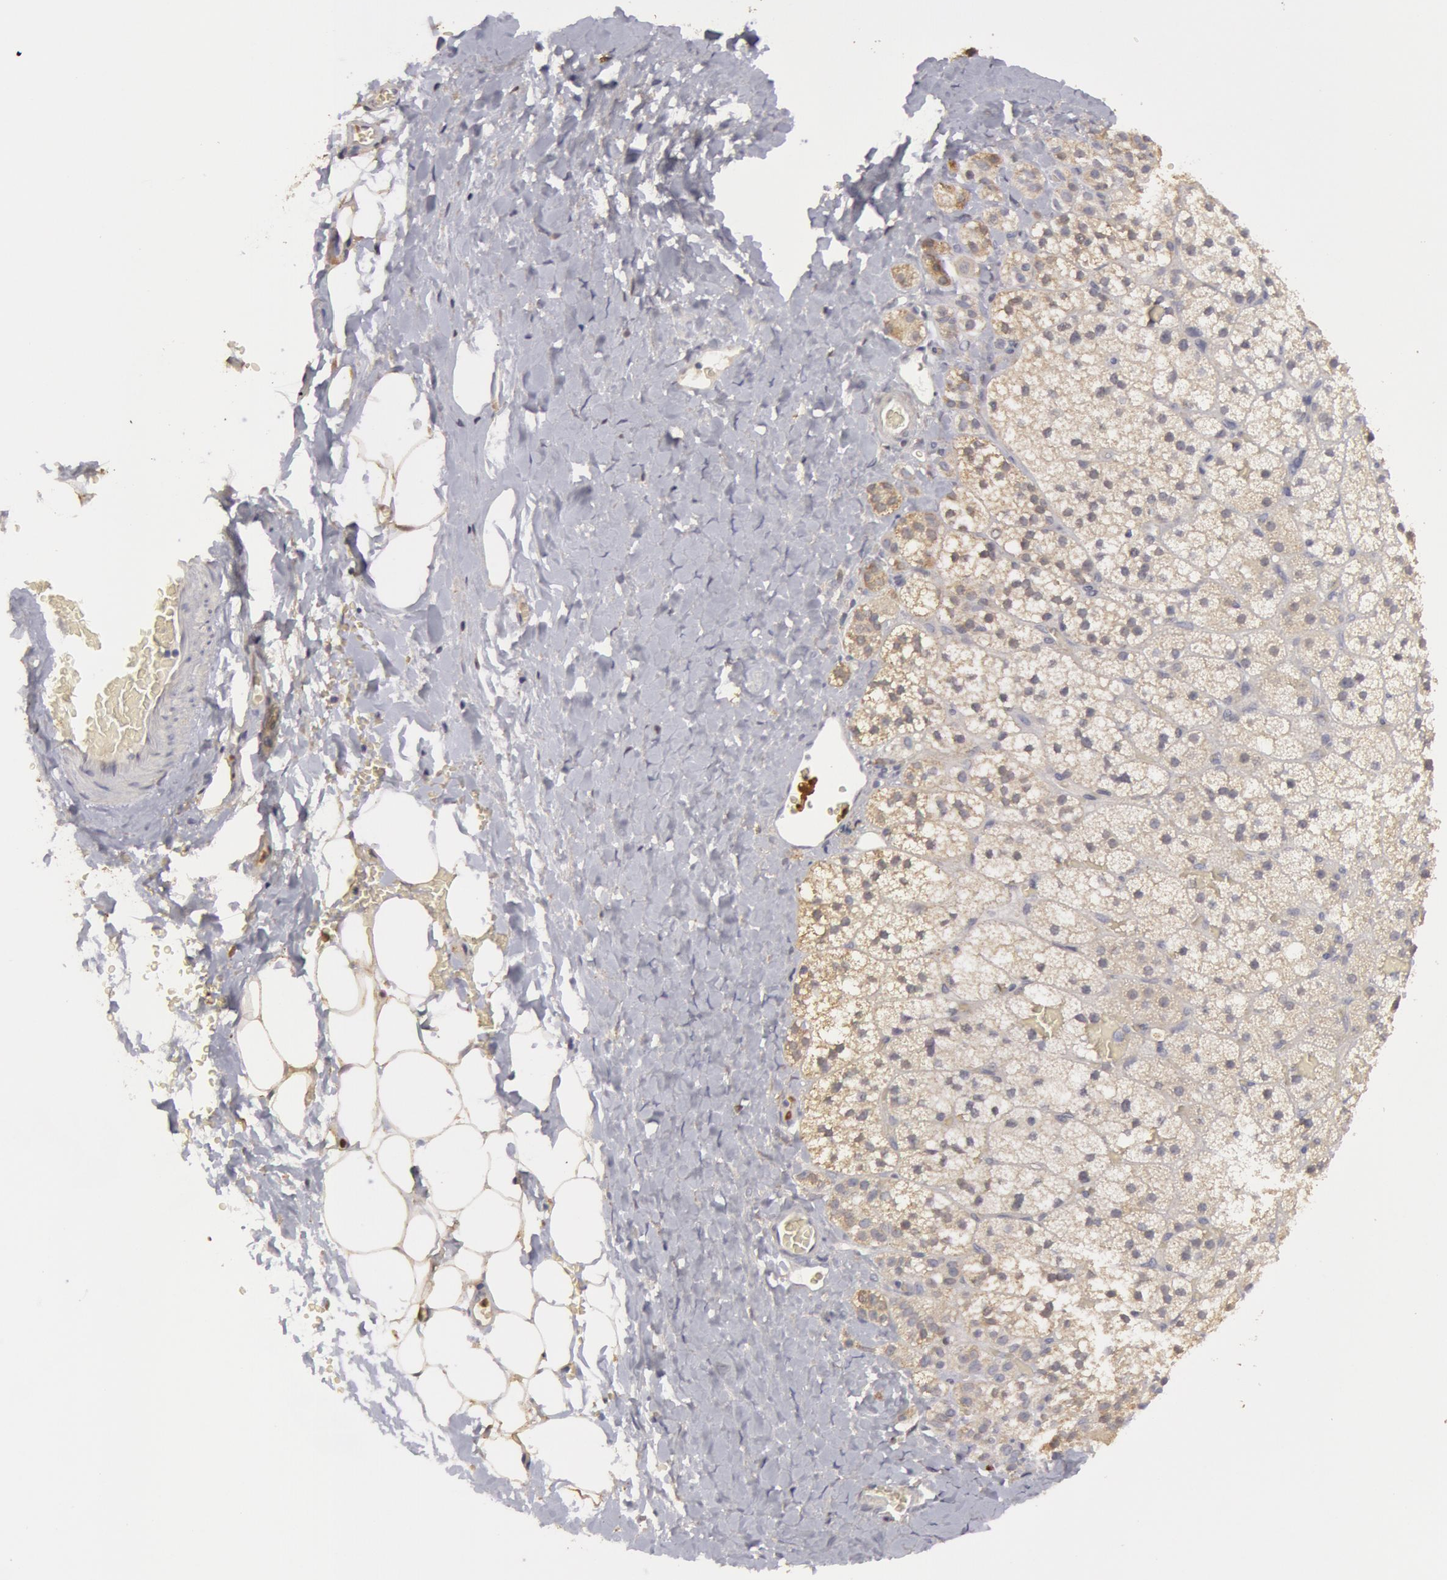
{"staining": {"intensity": "weak", "quantity": ">75%", "location": "cytoplasmic/membranous"}, "tissue": "adrenal gland", "cell_type": "Glandular cells", "image_type": "normal", "snomed": [{"axis": "morphology", "description": "Normal tissue, NOS"}, {"axis": "topography", "description": "Adrenal gland"}], "caption": "Immunohistochemistry (IHC) histopathology image of benign adrenal gland: adrenal gland stained using immunohistochemistry reveals low levels of weak protein expression localized specifically in the cytoplasmic/membranous of glandular cells, appearing as a cytoplasmic/membranous brown color.", "gene": "CAT", "patient": {"sex": "male", "age": 53}}